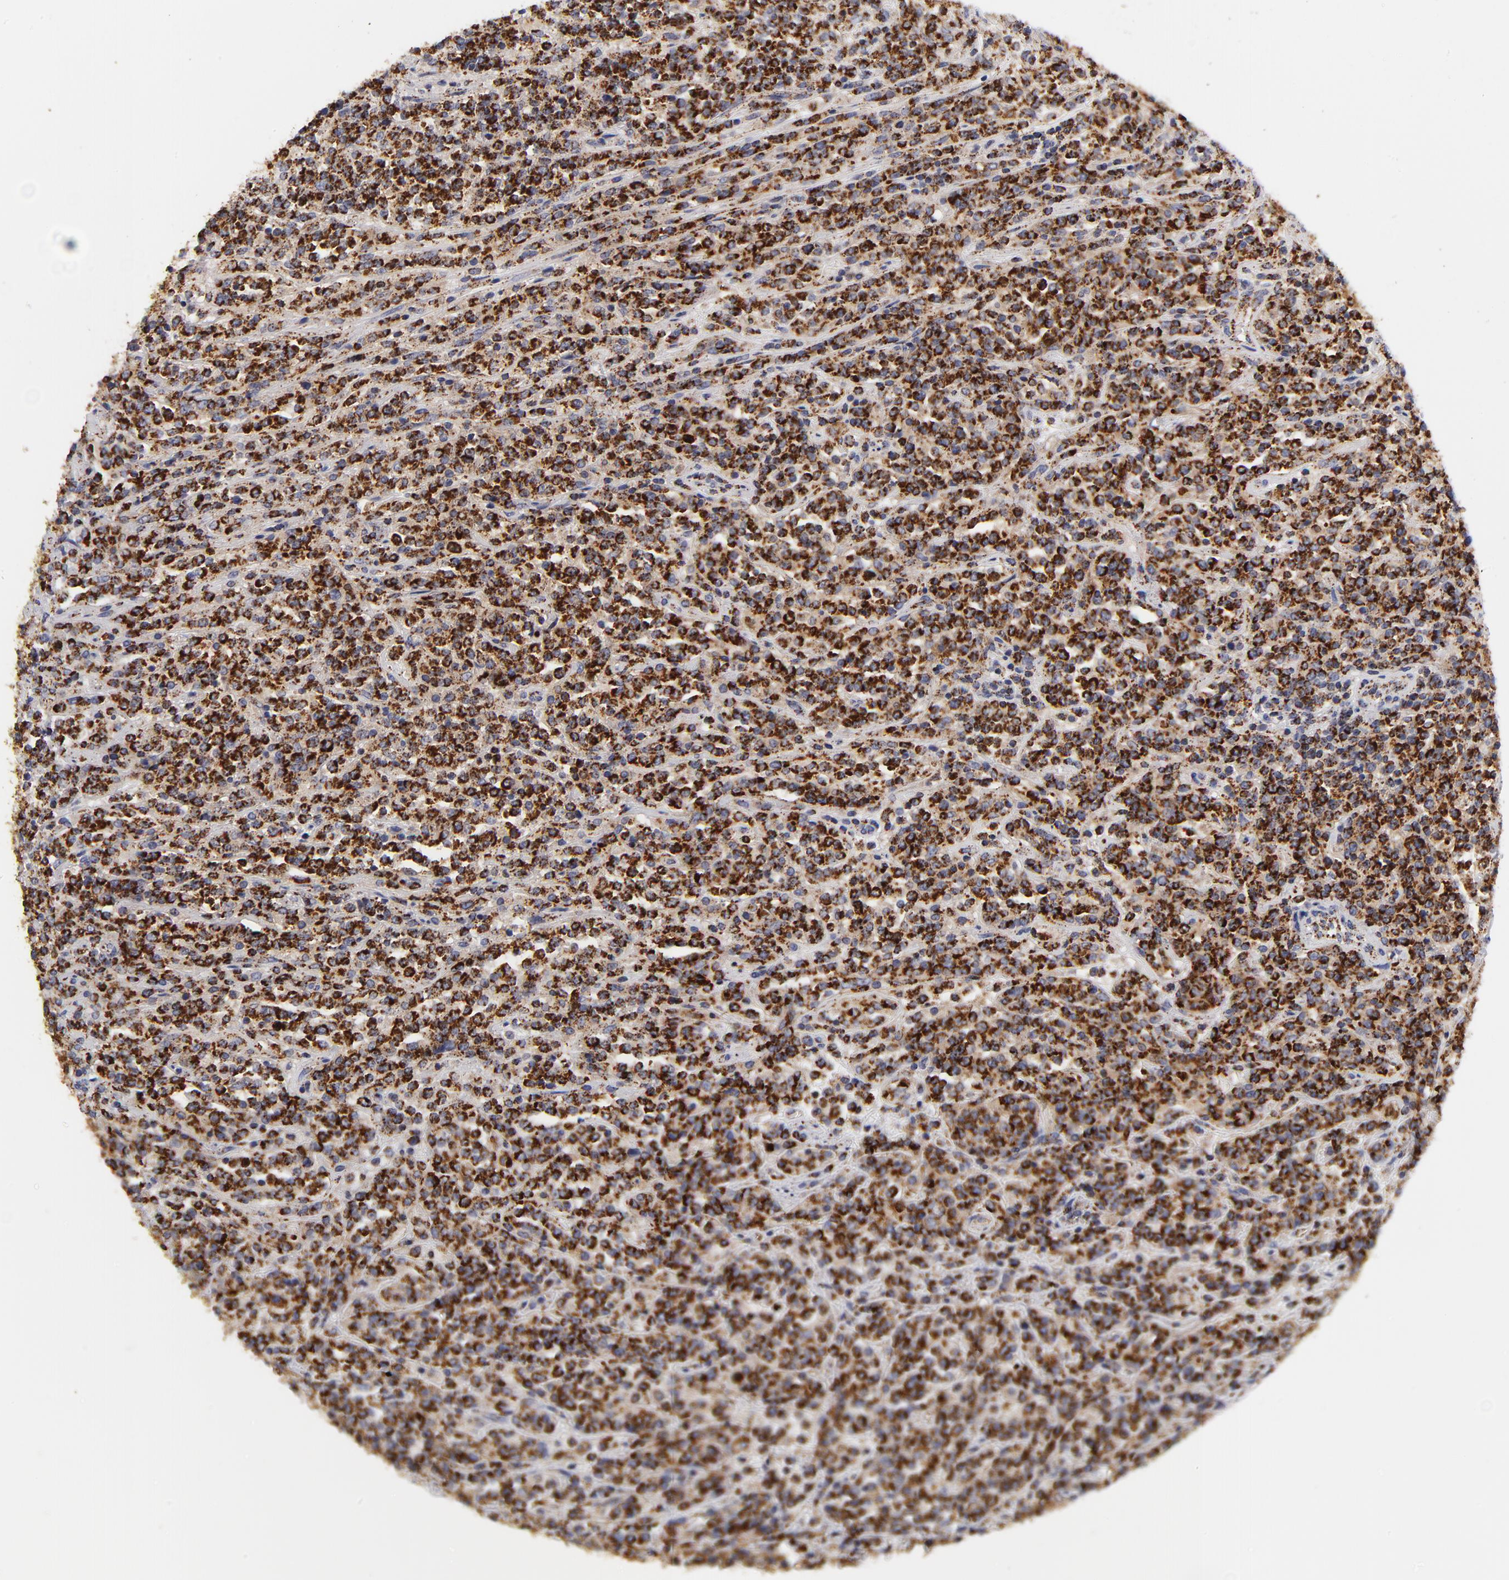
{"staining": {"intensity": "strong", "quantity": ">75%", "location": "cytoplasmic/membranous"}, "tissue": "lymphoma", "cell_type": "Tumor cells", "image_type": "cancer", "snomed": [{"axis": "morphology", "description": "Malignant lymphoma, non-Hodgkin's type, High grade"}, {"axis": "topography", "description": "Soft tissue"}], "caption": "Human lymphoma stained with a protein marker reveals strong staining in tumor cells.", "gene": "ECHS1", "patient": {"sex": "male", "age": 18}}